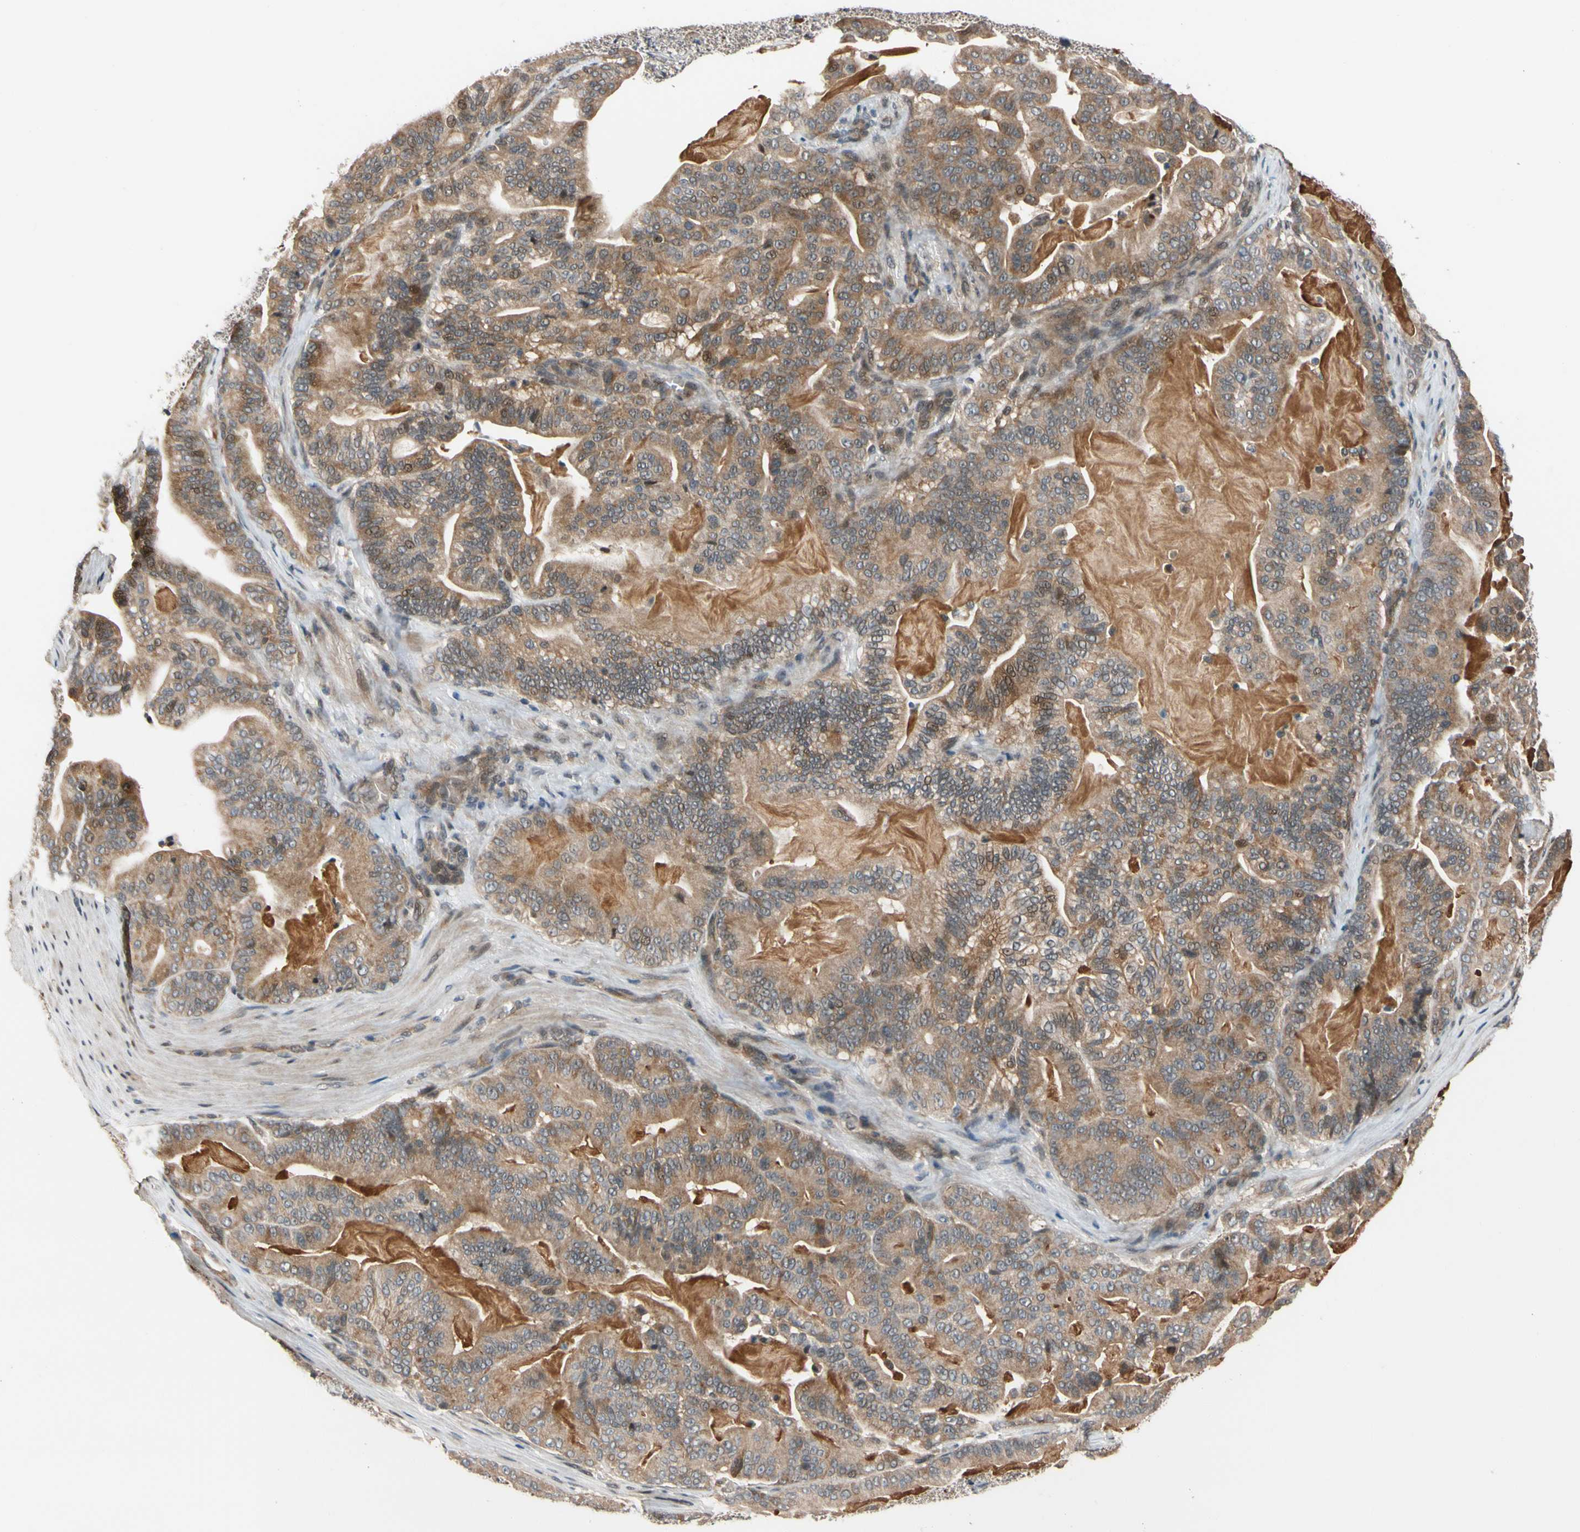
{"staining": {"intensity": "moderate", "quantity": ">75%", "location": "cytoplasmic/membranous"}, "tissue": "pancreatic cancer", "cell_type": "Tumor cells", "image_type": "cancer", "snomed": [{"axis": "morphology", "description": "Adenocarcinoma, NOS"}, {"axis": "topography", "description": "Pancreas"}], "caption": "Immunohistochemical staining of pancreatic cancer (adenocarcinoma) shows medium levels of moderate cytoplasmic/membranous expression in approximately >75% of tumor cells.", "gene": "NGEF", "patient": {"sex": "male", "age": 63}}